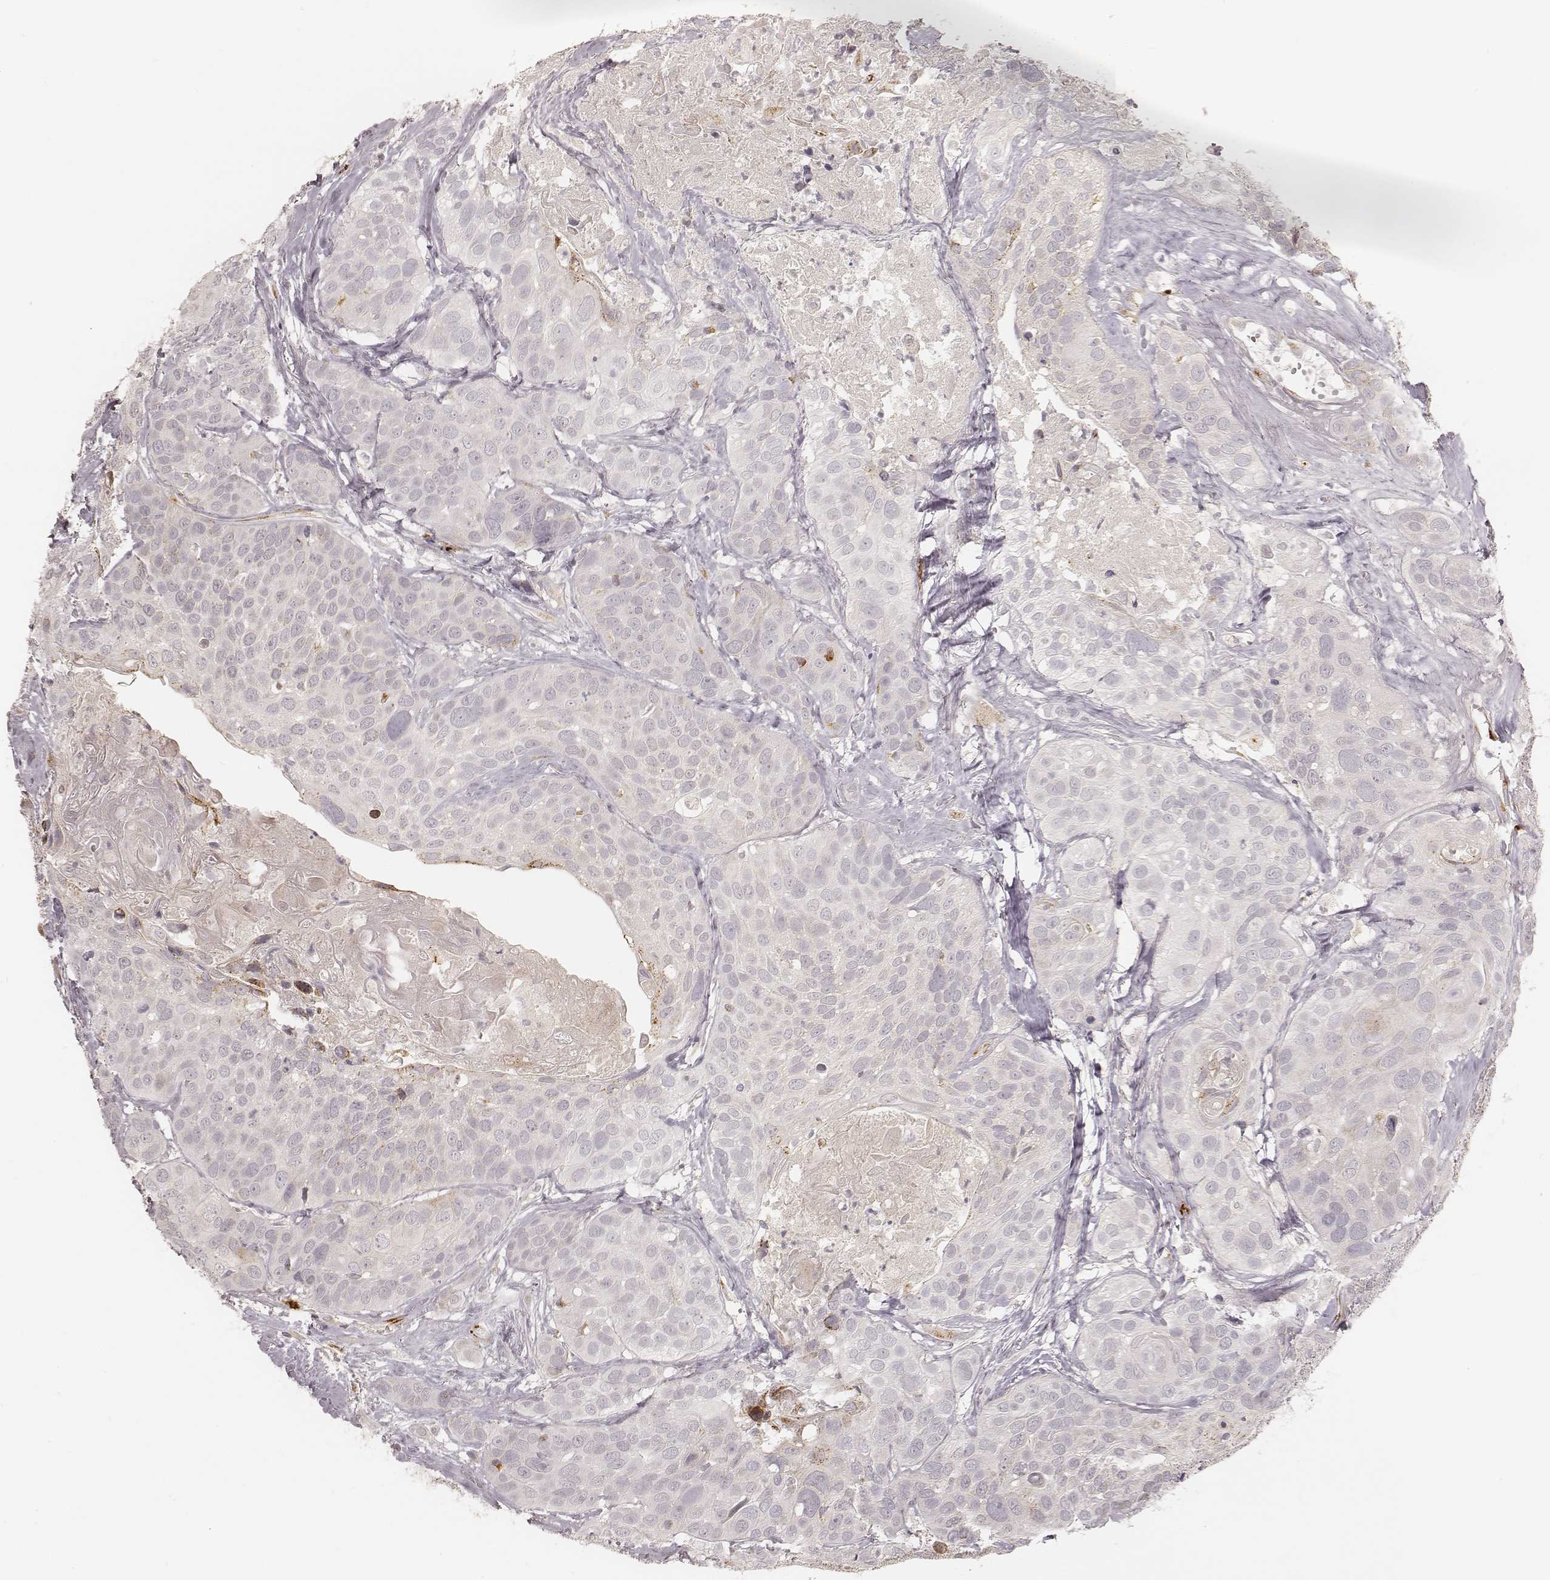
{"staining": {"intensity": "negative", "quantity": "none", "location": "none"}, "tissue": "head and neck cancer", "cell_type": "Tumor cells", "image_type": "cancer", "snomed": [{"axis": "morphology", "description": "Squamous cell carcinoma, NOS"}, {"axis": "topography", "description": "Oral tissue"}, {"axis": "topography", "description": "Head-Neck"}], "caption": "High magnification brightfield microscopy of head and neck cancer stained with DAB (3,3'-diaminobenzidine) (brown) and counterstained with hematoxylin (blue): tumor cells show no significant expression. (DAB (3,3'-diaminobenzidine) immunohistochemistry (IHC) with hematoxylin counter stain).", "gene": "GORASP2", "patient": {"sex": "male", "age": 56}}